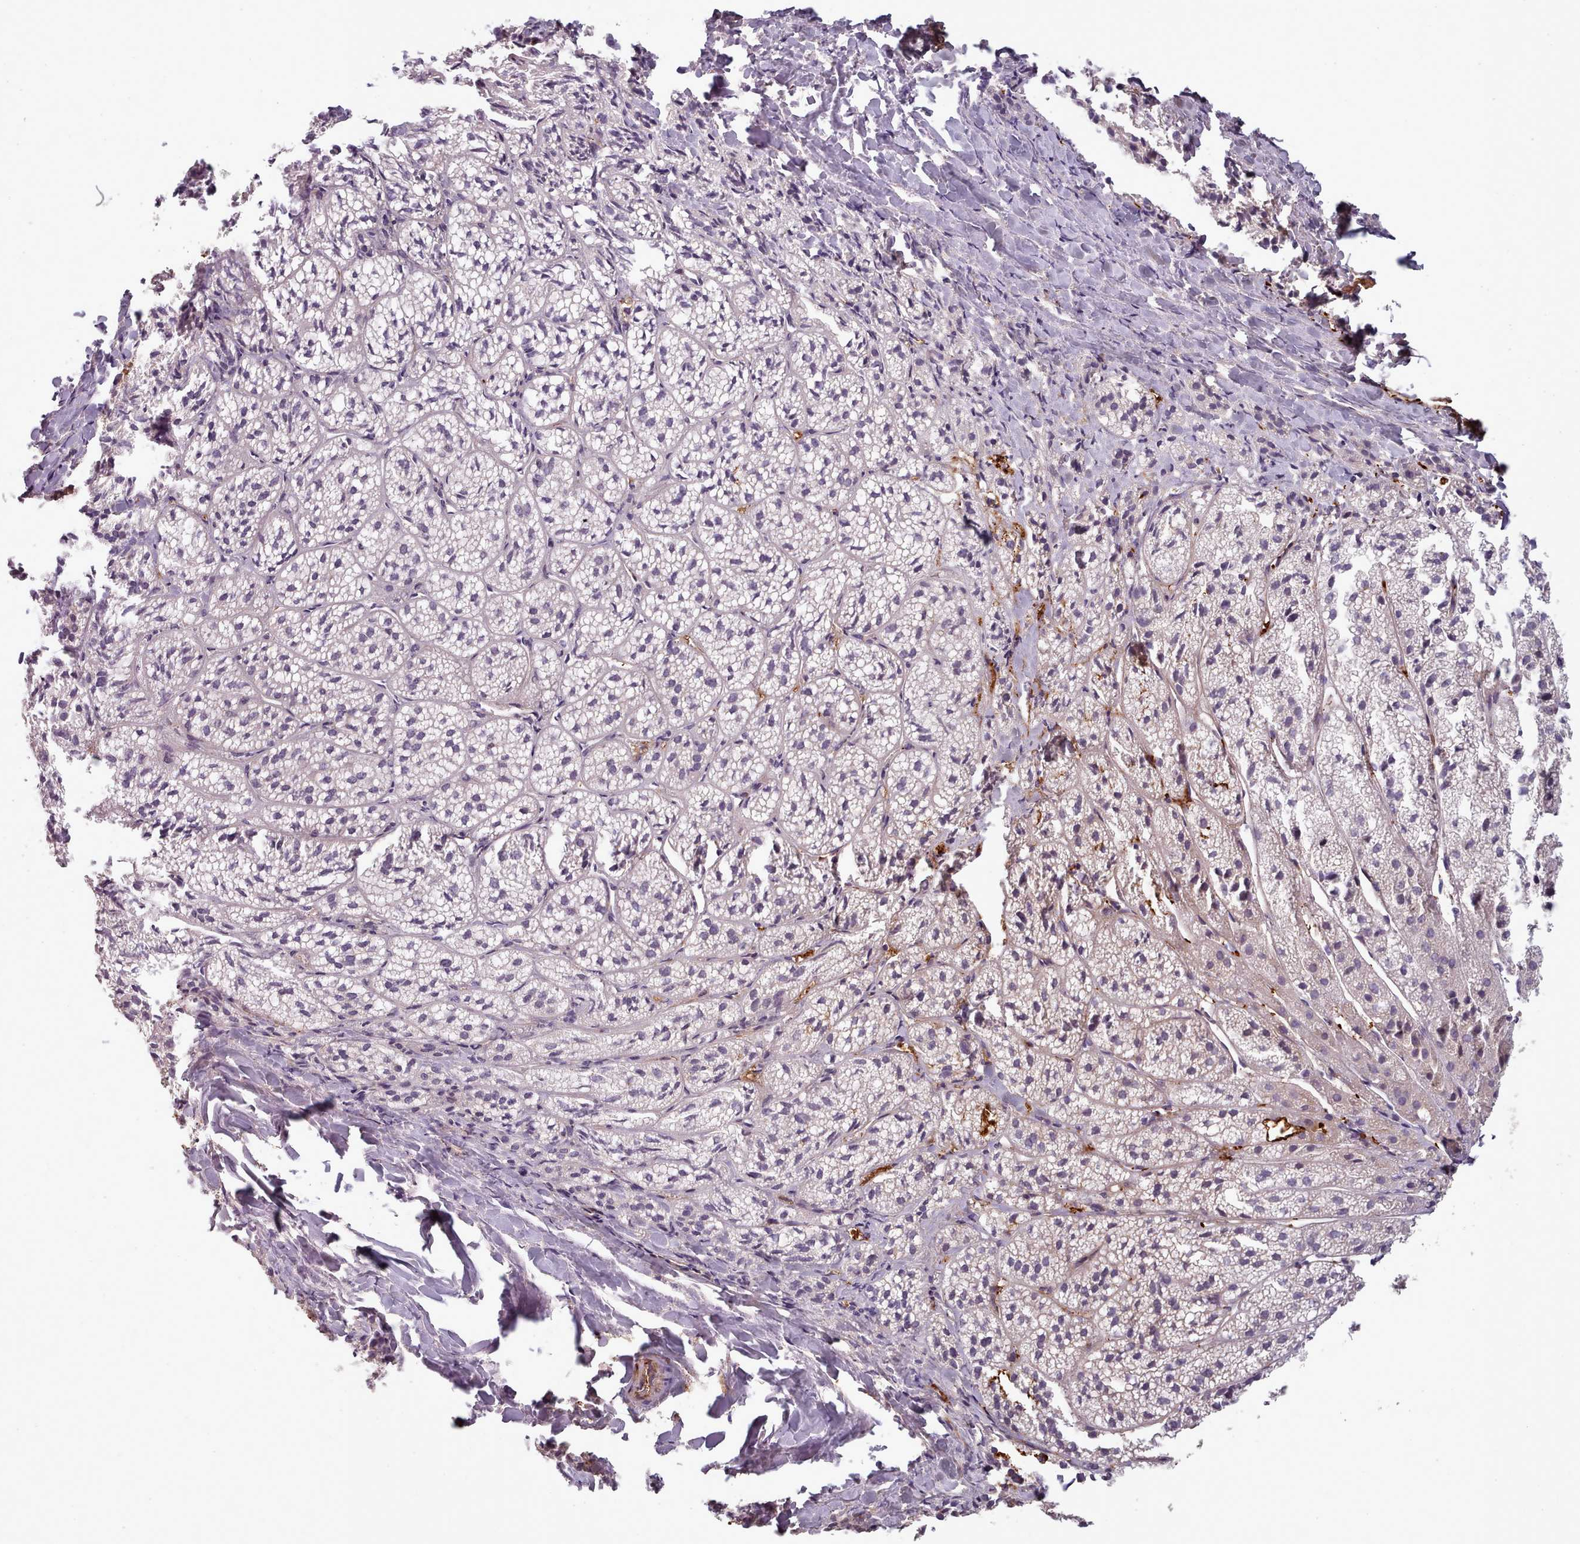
{"staining": {"intensity": "moderate", "quantity": "<25%", "location": "cytoplasmic/membranous,nuclear"}, "tissue": "adrenal gland", "cell_type": "Glandular cells", "image_type": "normal", "snomed": [{"axis": "morphology", "description": "Normal tissue, NOS"}, {"axis": "topography", "description": "Adrenal gland"}], "caption": "High-power microscopy captured an immunohistochemistry image of benign adrenal gland, revealing moderate cytoplasmic/membranous,nuclear staining in about <25% of glandular cells.", "gene": "CLNS1A", "patient": {"sex": "female", "age": 44}}